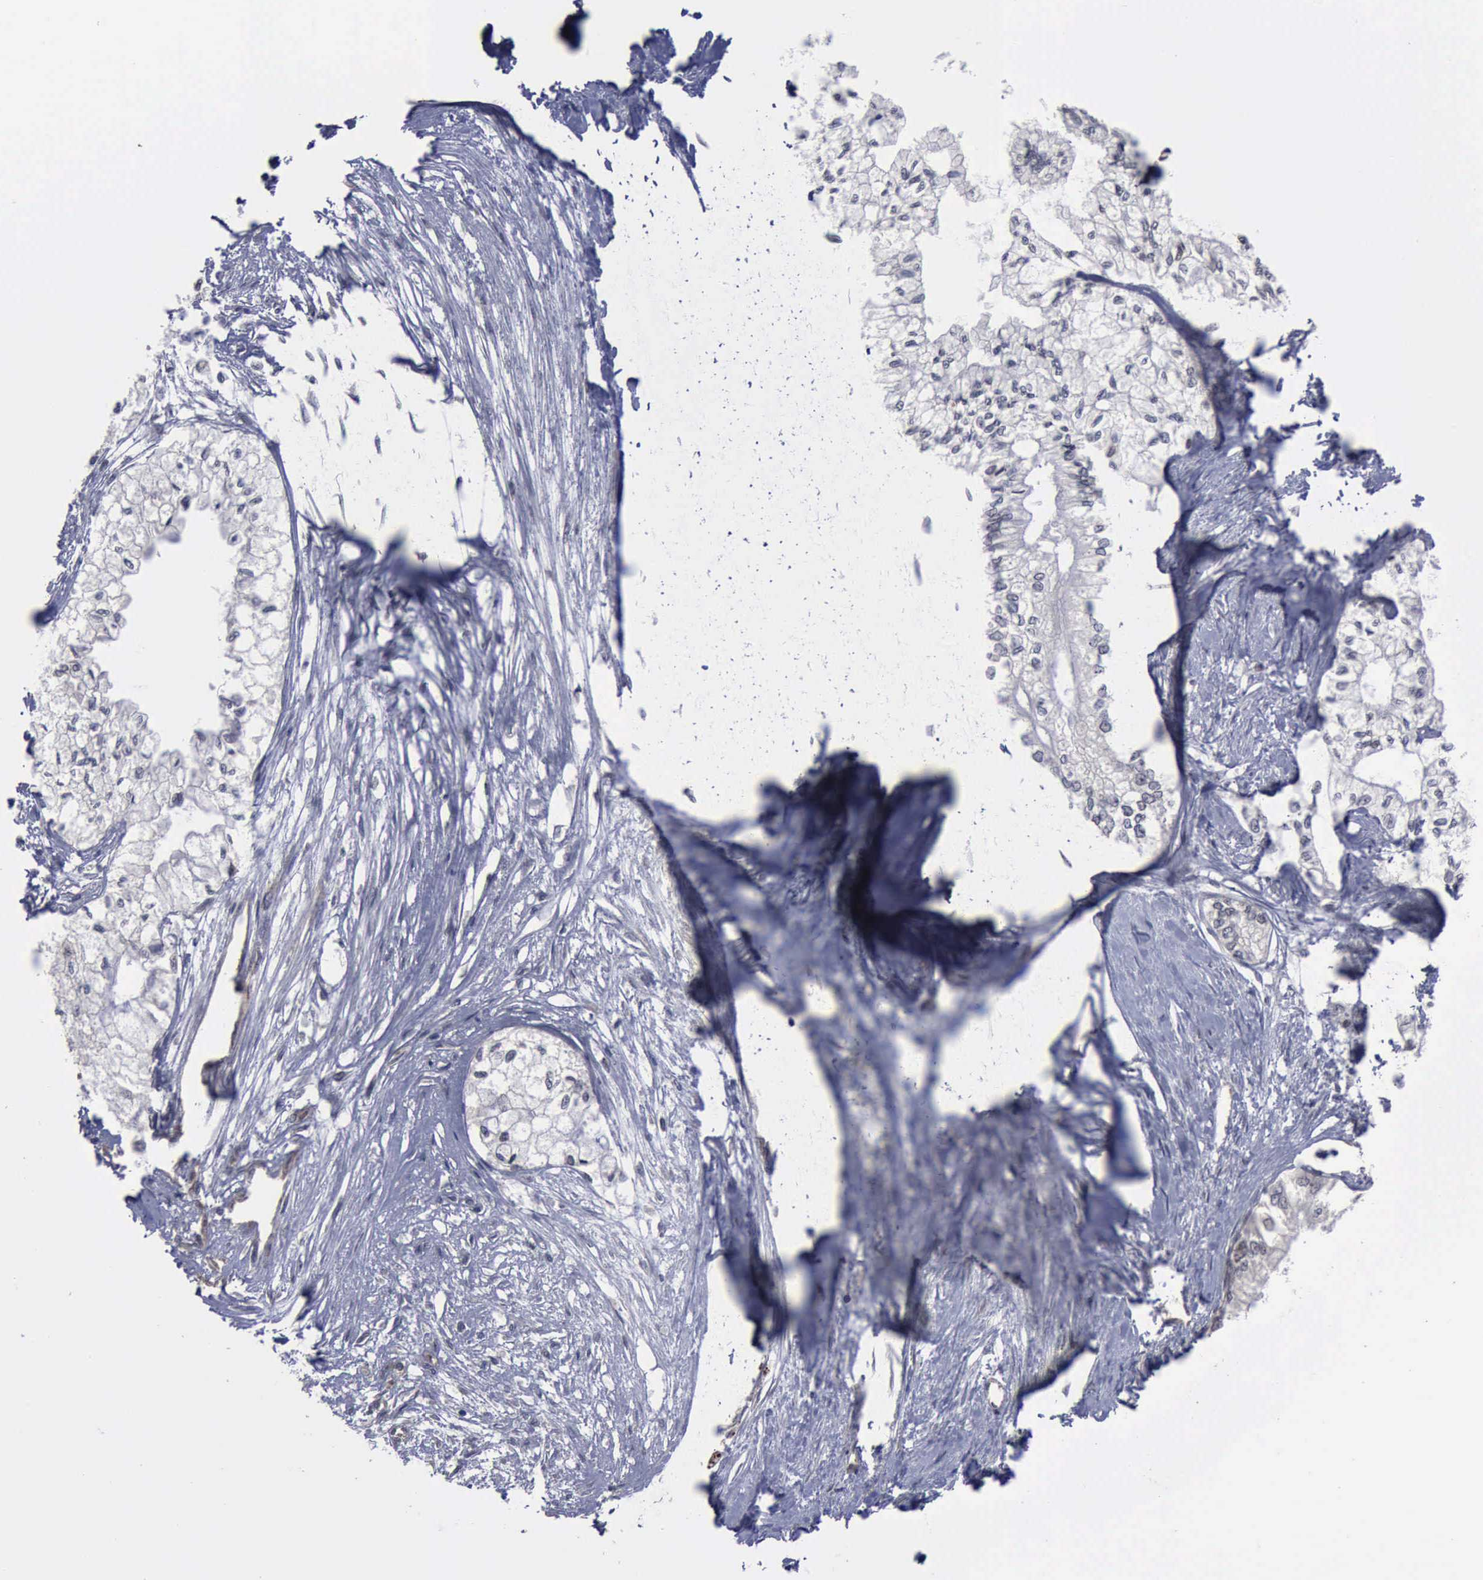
{"staining": {"intensity": "weak", "quantity": "25%-75%", "location": "cytoplasmic/membranous,nuclear"}, "tissue": "pancreatic cancer", "cell_type": "Tumor cells", "image_type": "cancer", "snomed": [{"axis": "morphology", "description": "Adenocarcinoma, NOS"}, {"axis": "topography", "description": "Pancreas"}], "caption": "Protein expression analysis of human pancreatic adenocarcinoma reveals weak cytoplasmic/membranous and nuclear positivity in approximately 25%-75% of tumor cells. The staining was performed using DAB (3,3'-diaminobenzidine) to visualize the protein expression in brown, while the nuclei were stained in blue with hematoxylin (Magnification: 20x).", "gene": "RTCB", "patient": {"sex": "male", "age": 79}}